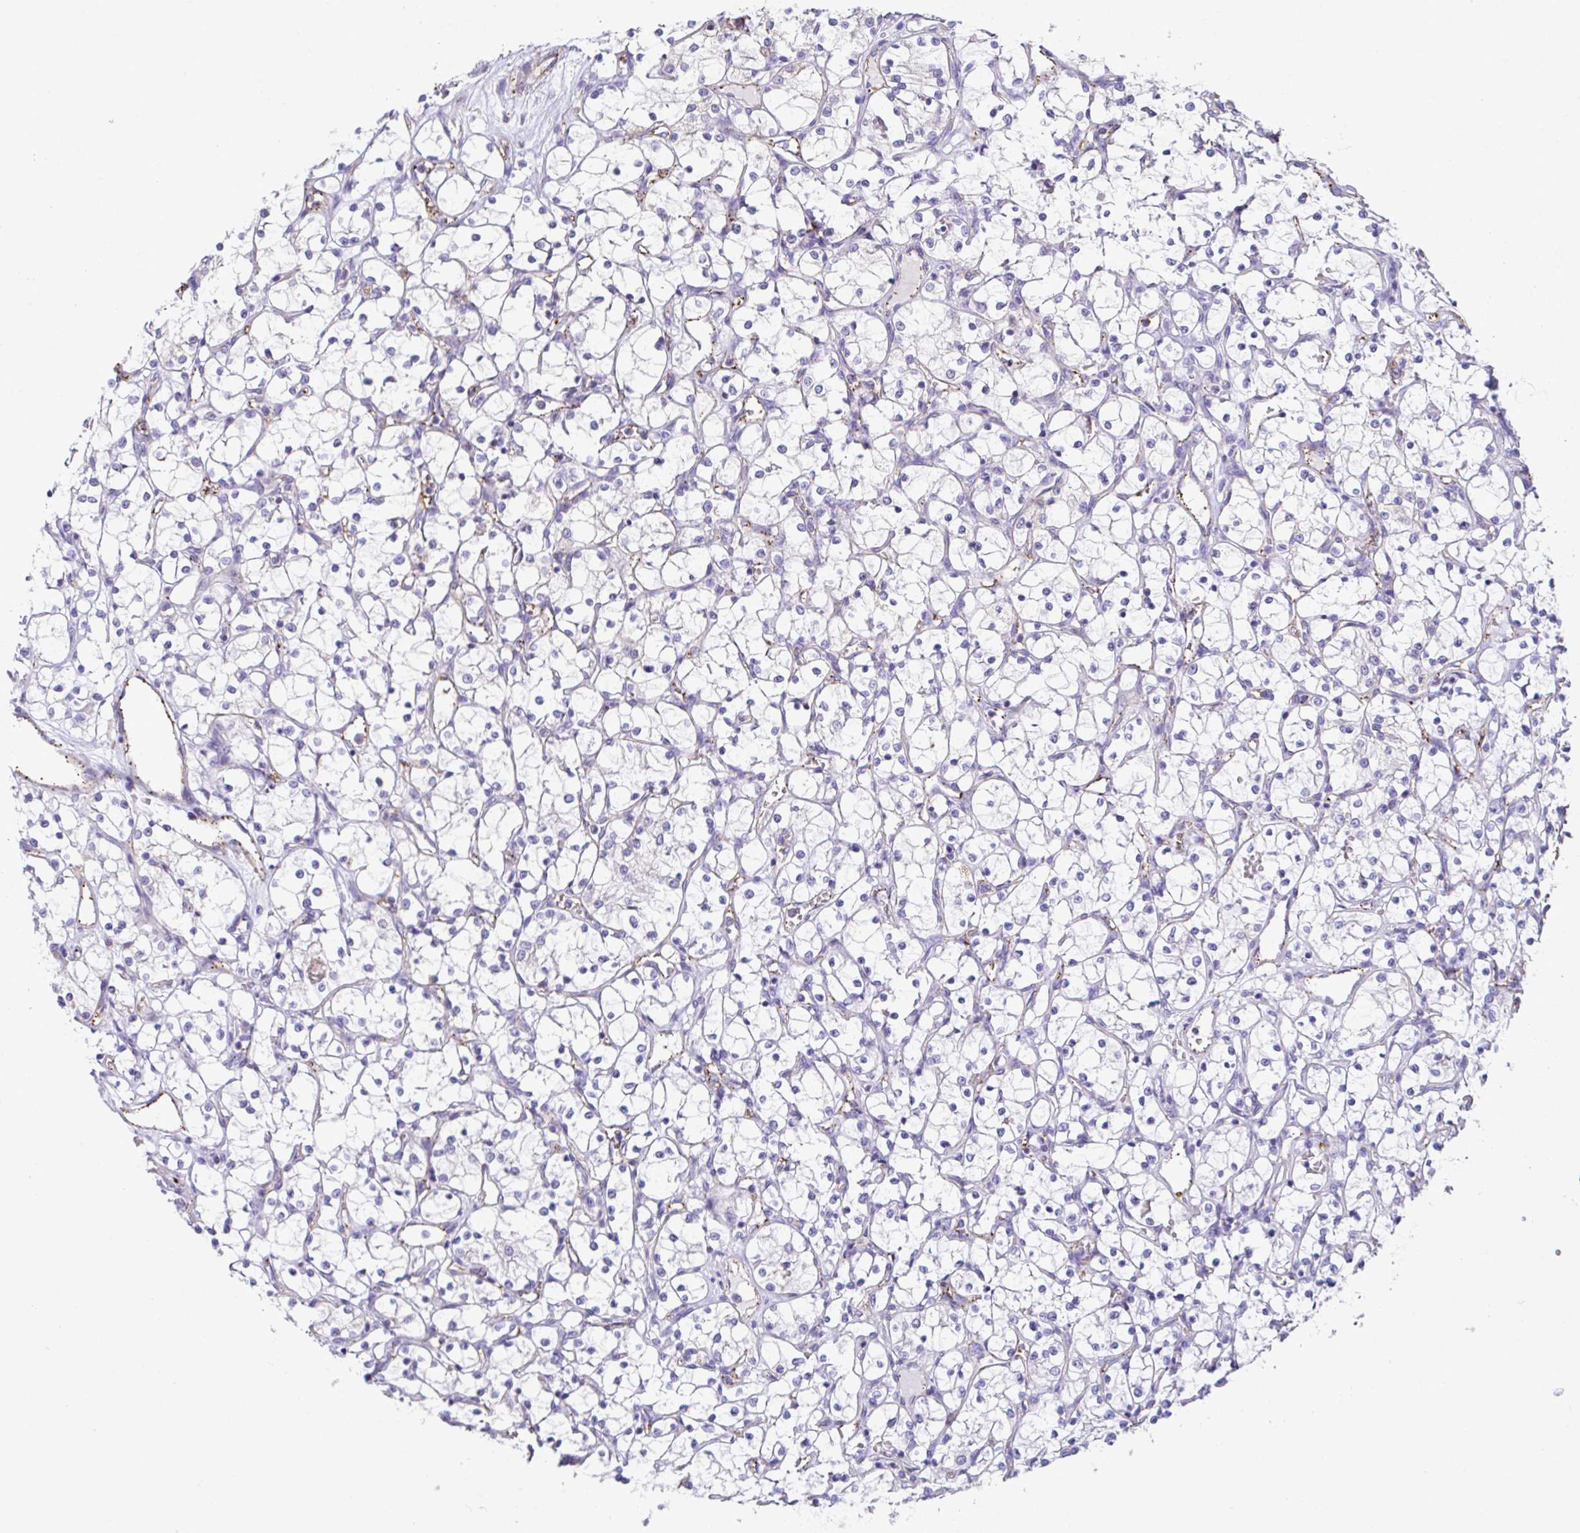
{"staining": {"intensity": "negative", "quantity": "none", "location": "none"}, "tissue": "renal cancer", "cell_type": "Tumor cells", "image_type": "cancer", "snomed": [{"axis": "morphology", "description": "Adenocarcinoma, NOS"}, {"axis": "topography", "description": "Kidney"}], "caption": "IHC of renal cancer shows no expression in tumor cells. (Stains: DAB (3,3'-diaminobenzidine) immunohistochemistry with hematoxylin counter stain, Microscopy: brightfield microscopy at high magnification).", "gene": "TNFAIP8", "patient": {"sex": "female", "age": 69}}